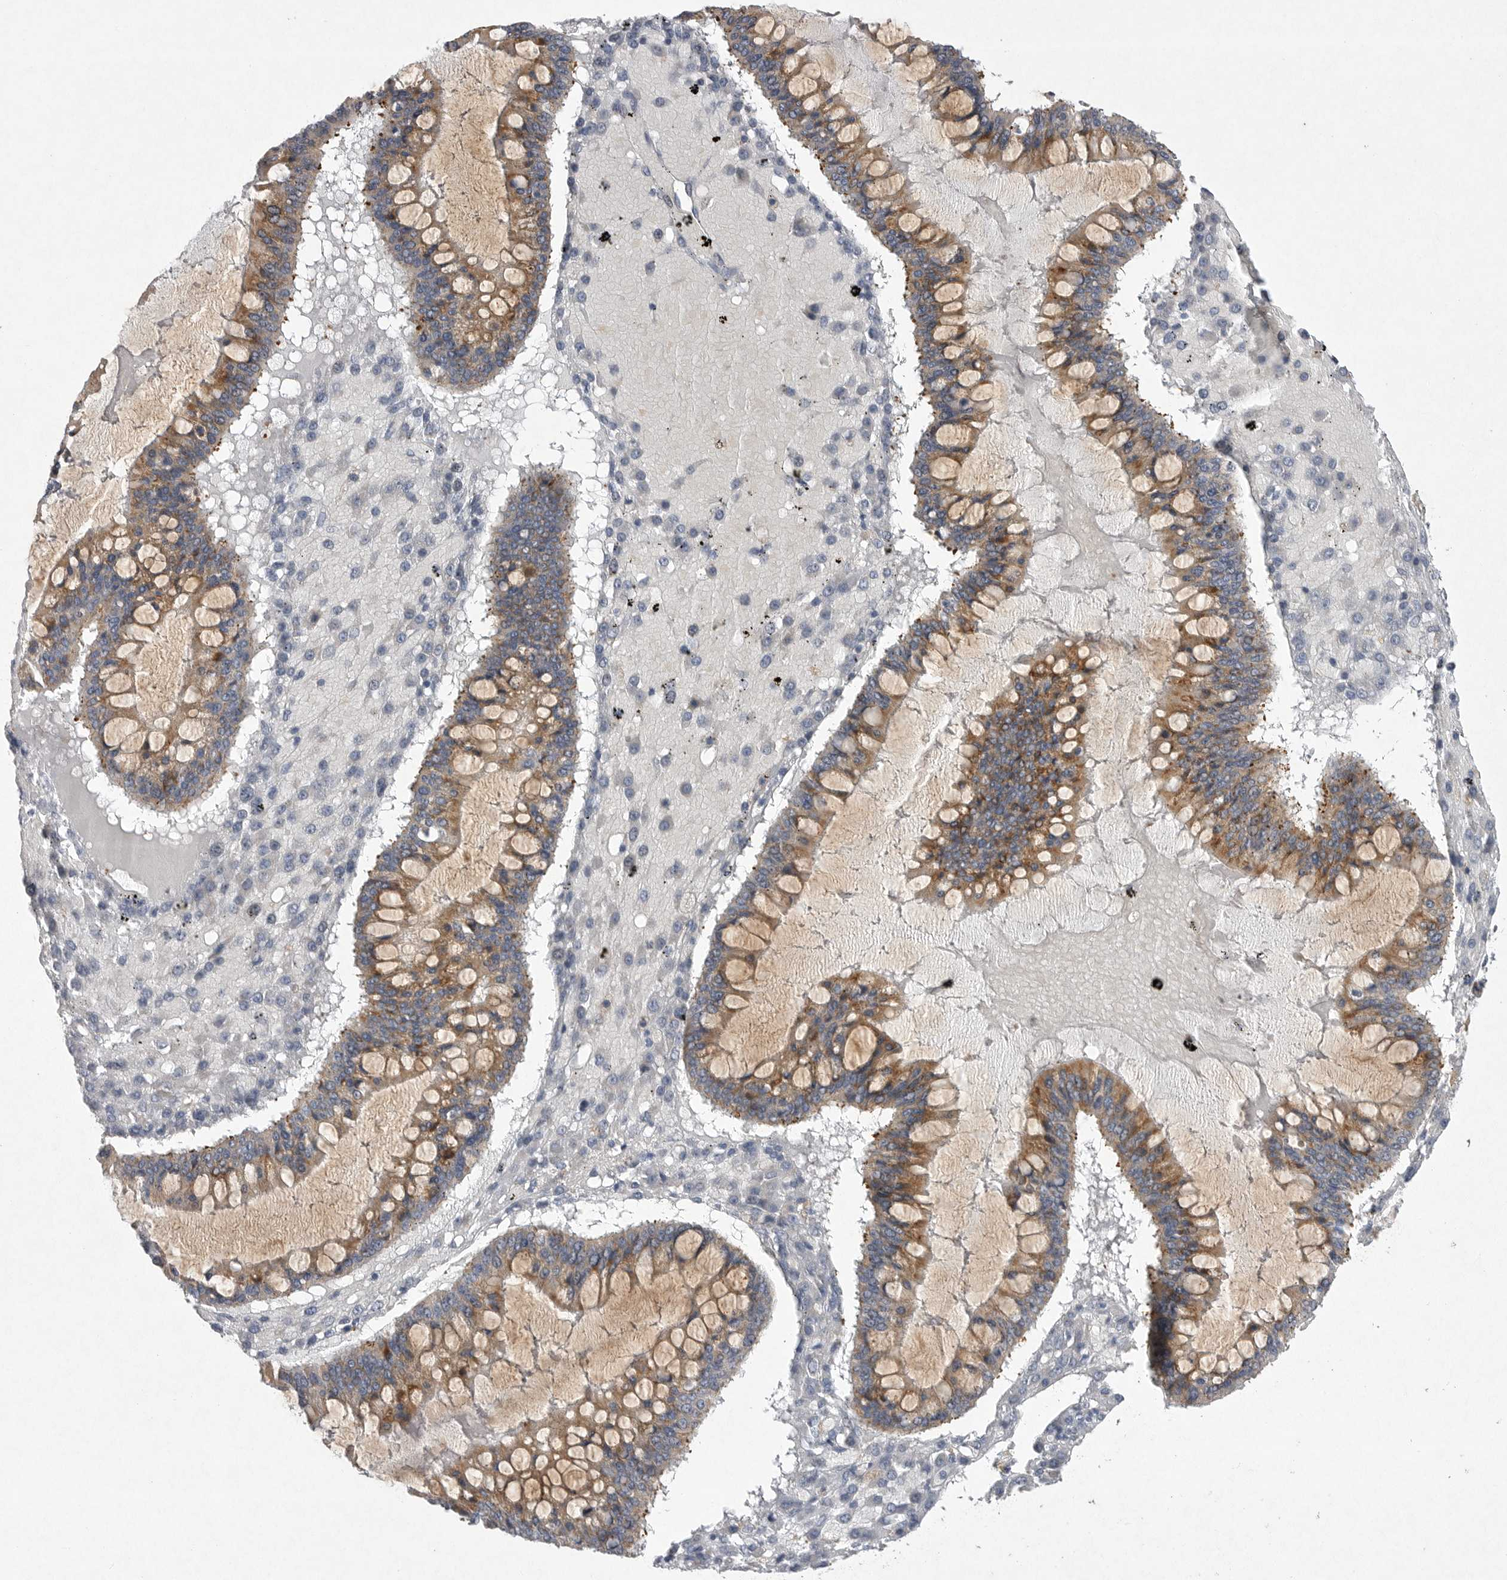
{"staining": {"intensity": "moderate", "quantity": ">75%", "location": "cytoplasmic/membranous"}, "tissue": "ovarian cancer", "cell_type": "Tumor cells", "image_type": "cancer", "snomed": [{"axis": "morphology", "description": "Cystadenocarcinoma, mucinous, NOS"}, {"axis": "topography", "description": "Ovary"}], "caption": "Immunohistochemistry (IHC) of mucinous cystadenocarcinoma (ovarian) displays medium levels of moderate cytoplasmic/membranous expression in approximately >75% of tumor cells.", "gene": "EDEM3", "patient": {"sex": "female", "age": 73}}